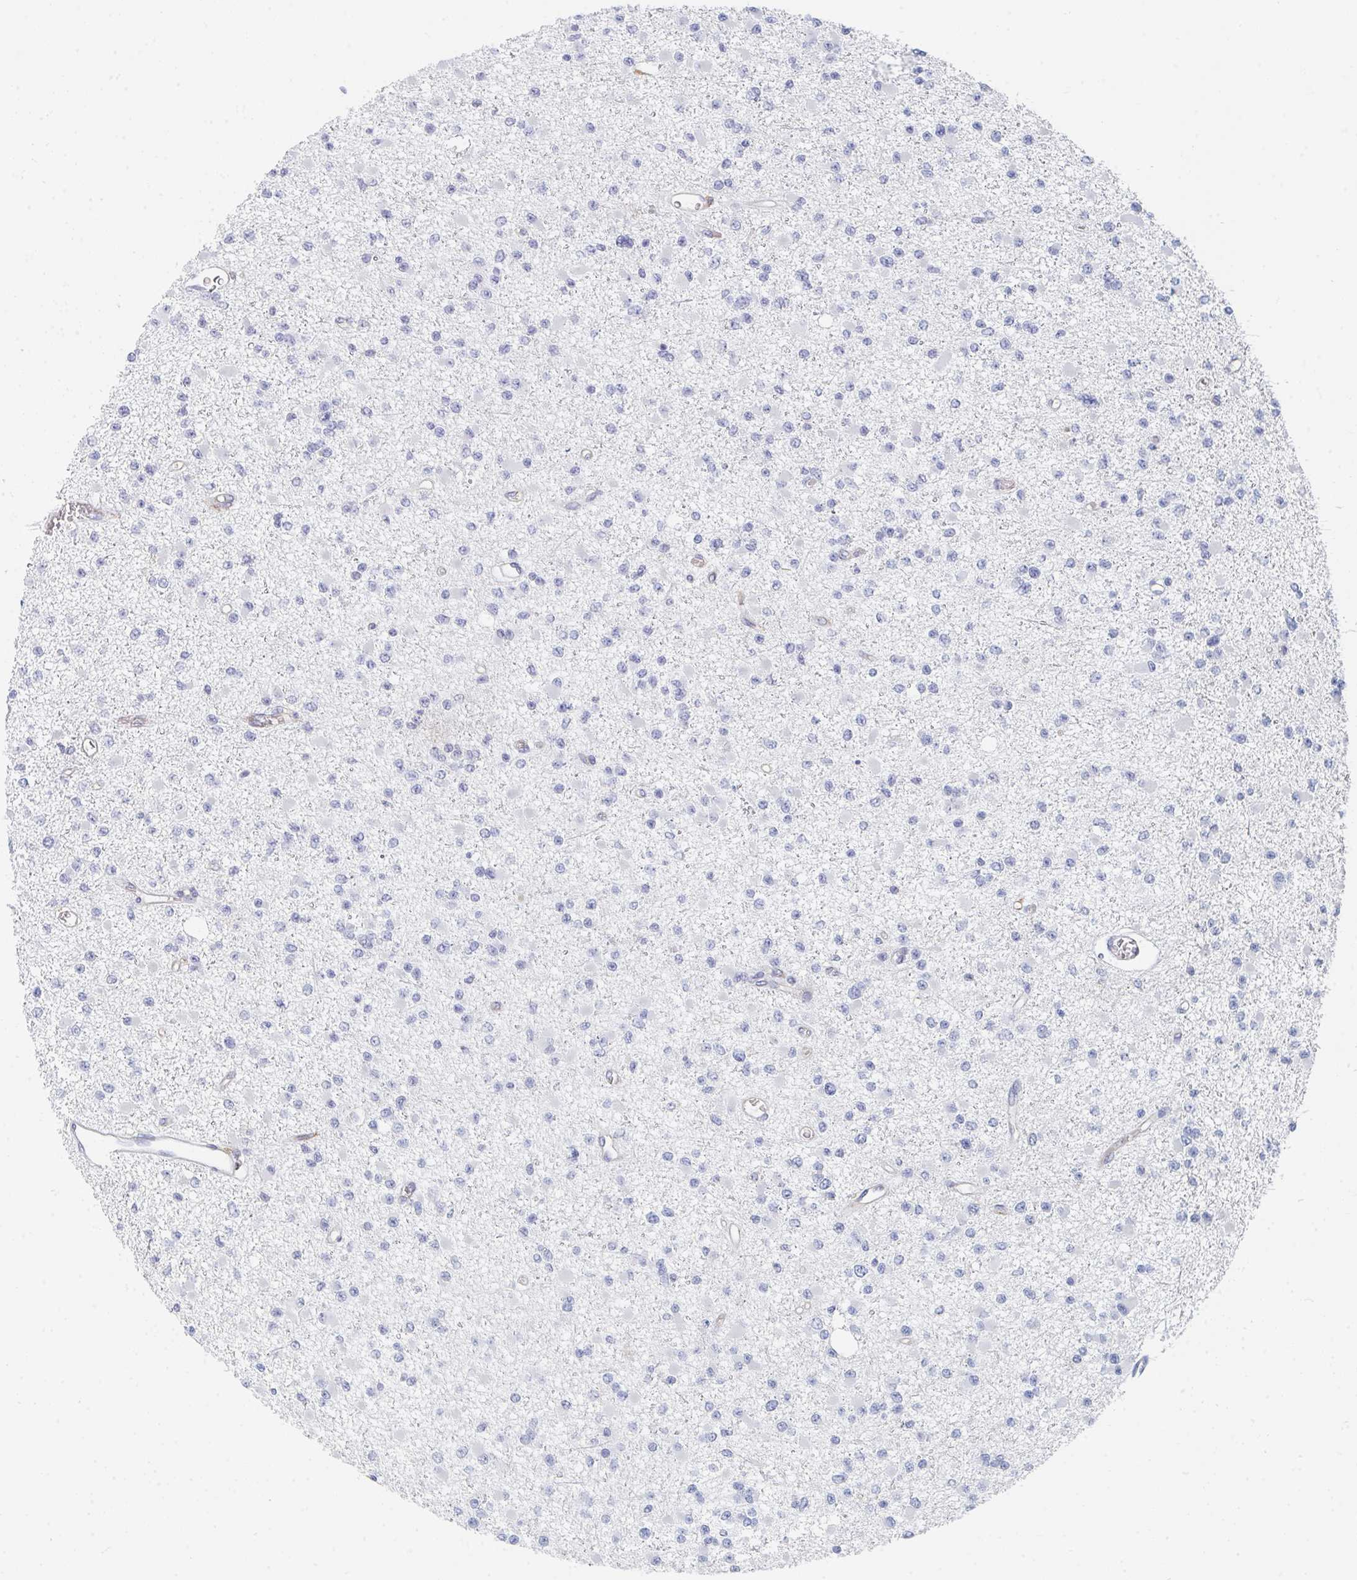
{"staining": {"intensity": "negative", "quantity": "none", "location": "none"}, "tissue": "glioma", "cell_type": "Tumor cells", "image_type": "cancer", "snomed": [{"axis": "morphology", "description": "Glioma, malignant, Low grade"}, {"axis": "topography", "description": "Brain"}], "caption": "Immunohistochemistry of glioma exhibits no expression in tumor cells.", "gene": "DAB2", "patient": {"sex": "female", "age": 22}}